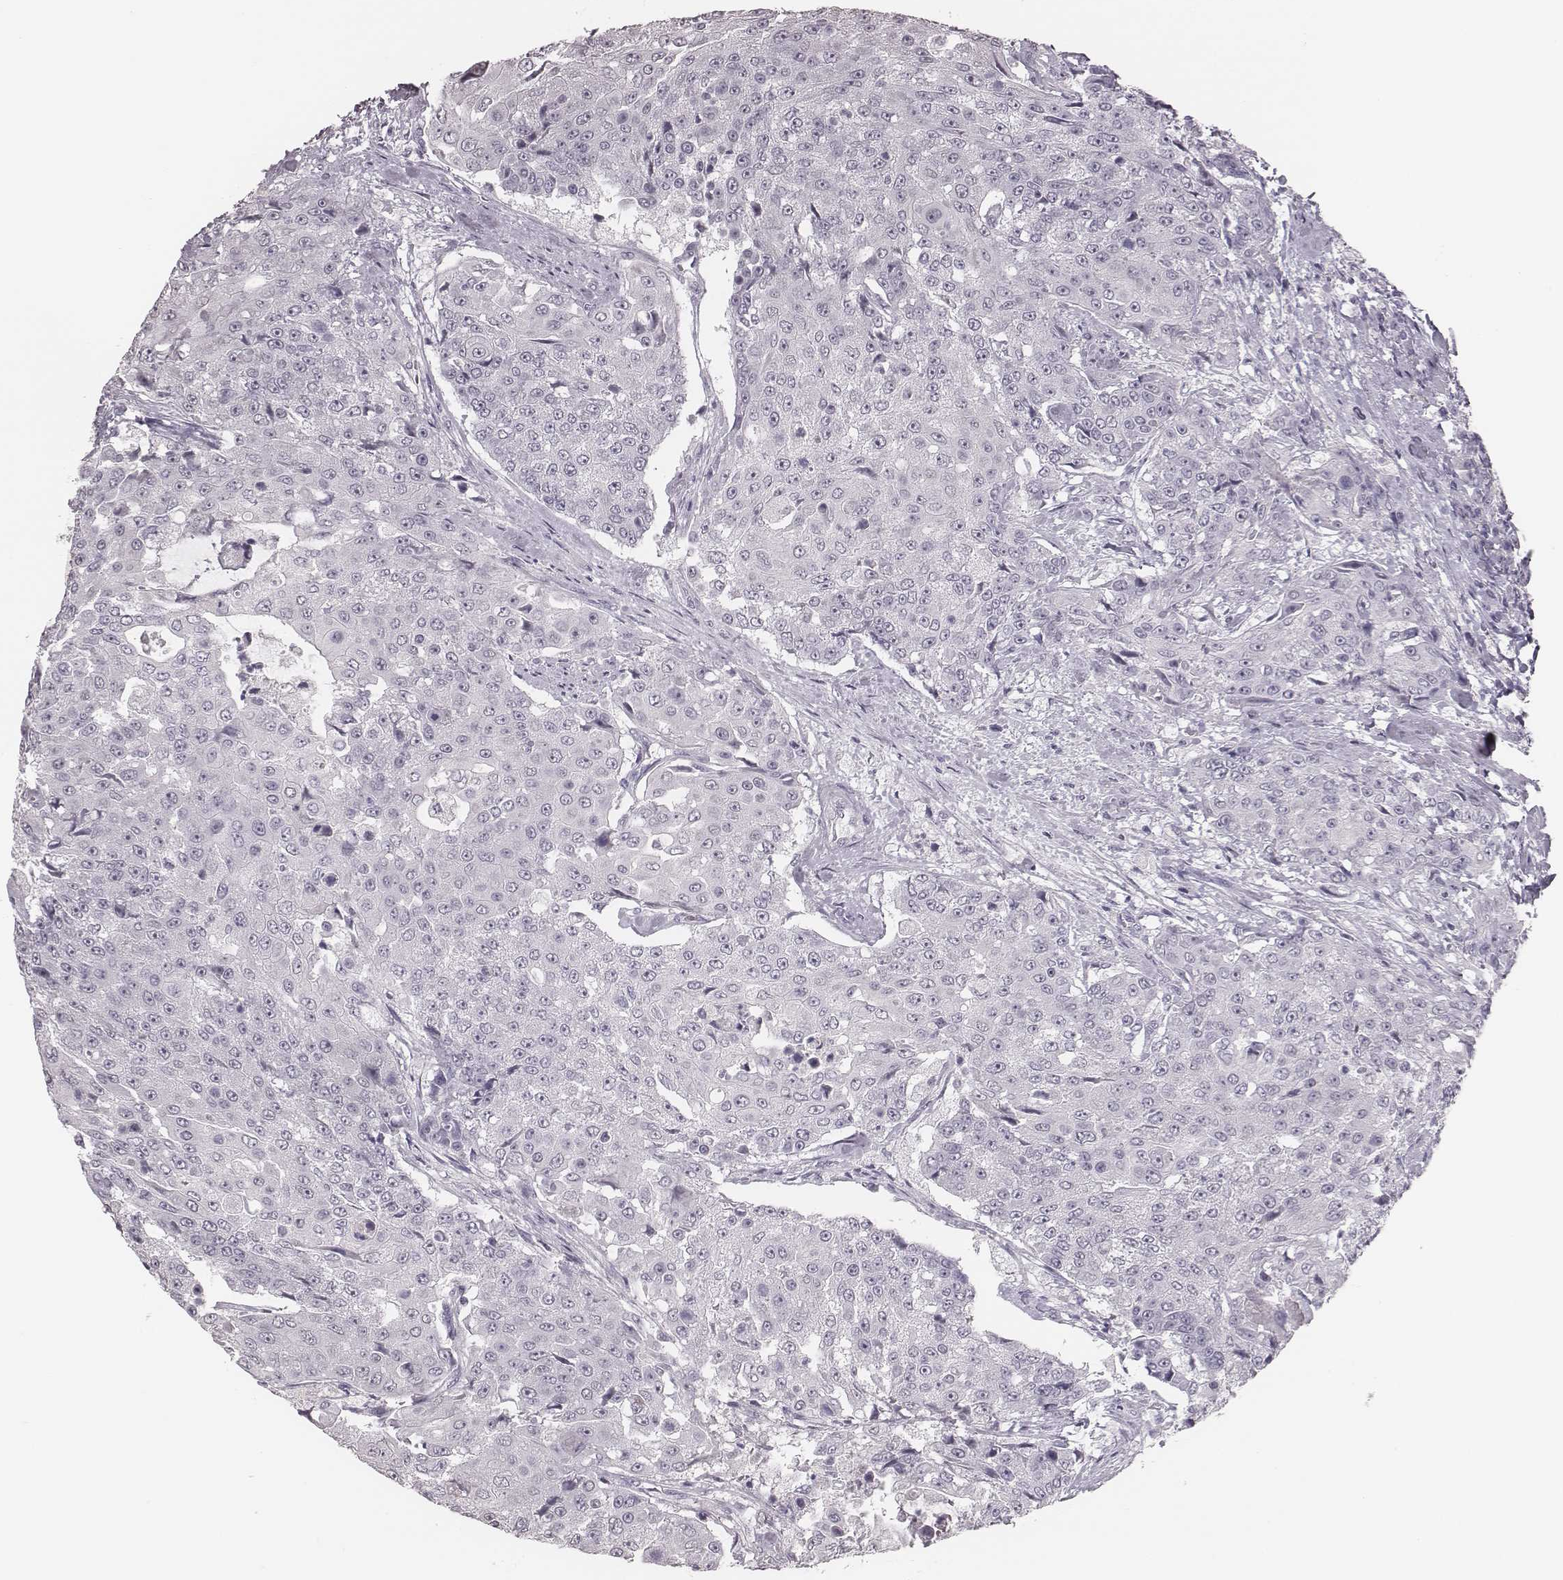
{"staining": {"intensity": "negative", "quantity": "none", "location": "none"}, "tissue": "urothelial cancer", "cell_type": "Tumor cells", "image_type": "cancer", "snomed": [{"axis": "morphology", "description": "Urothelial carcinoma, High grade"}, {"axis": "topography", "description": "Urinary bladder"}], "caption": "IHC of human urothelial carcinoma (high-grade) exhibits no positivity in tumor cells. (Brightfield microscopy of DAB (3,3'-diaminobenzidine) immunohistochemistry (IHC) at high magnification).", "gene": "CSHL1", "patient": {"sex": "female", "age": 63}}